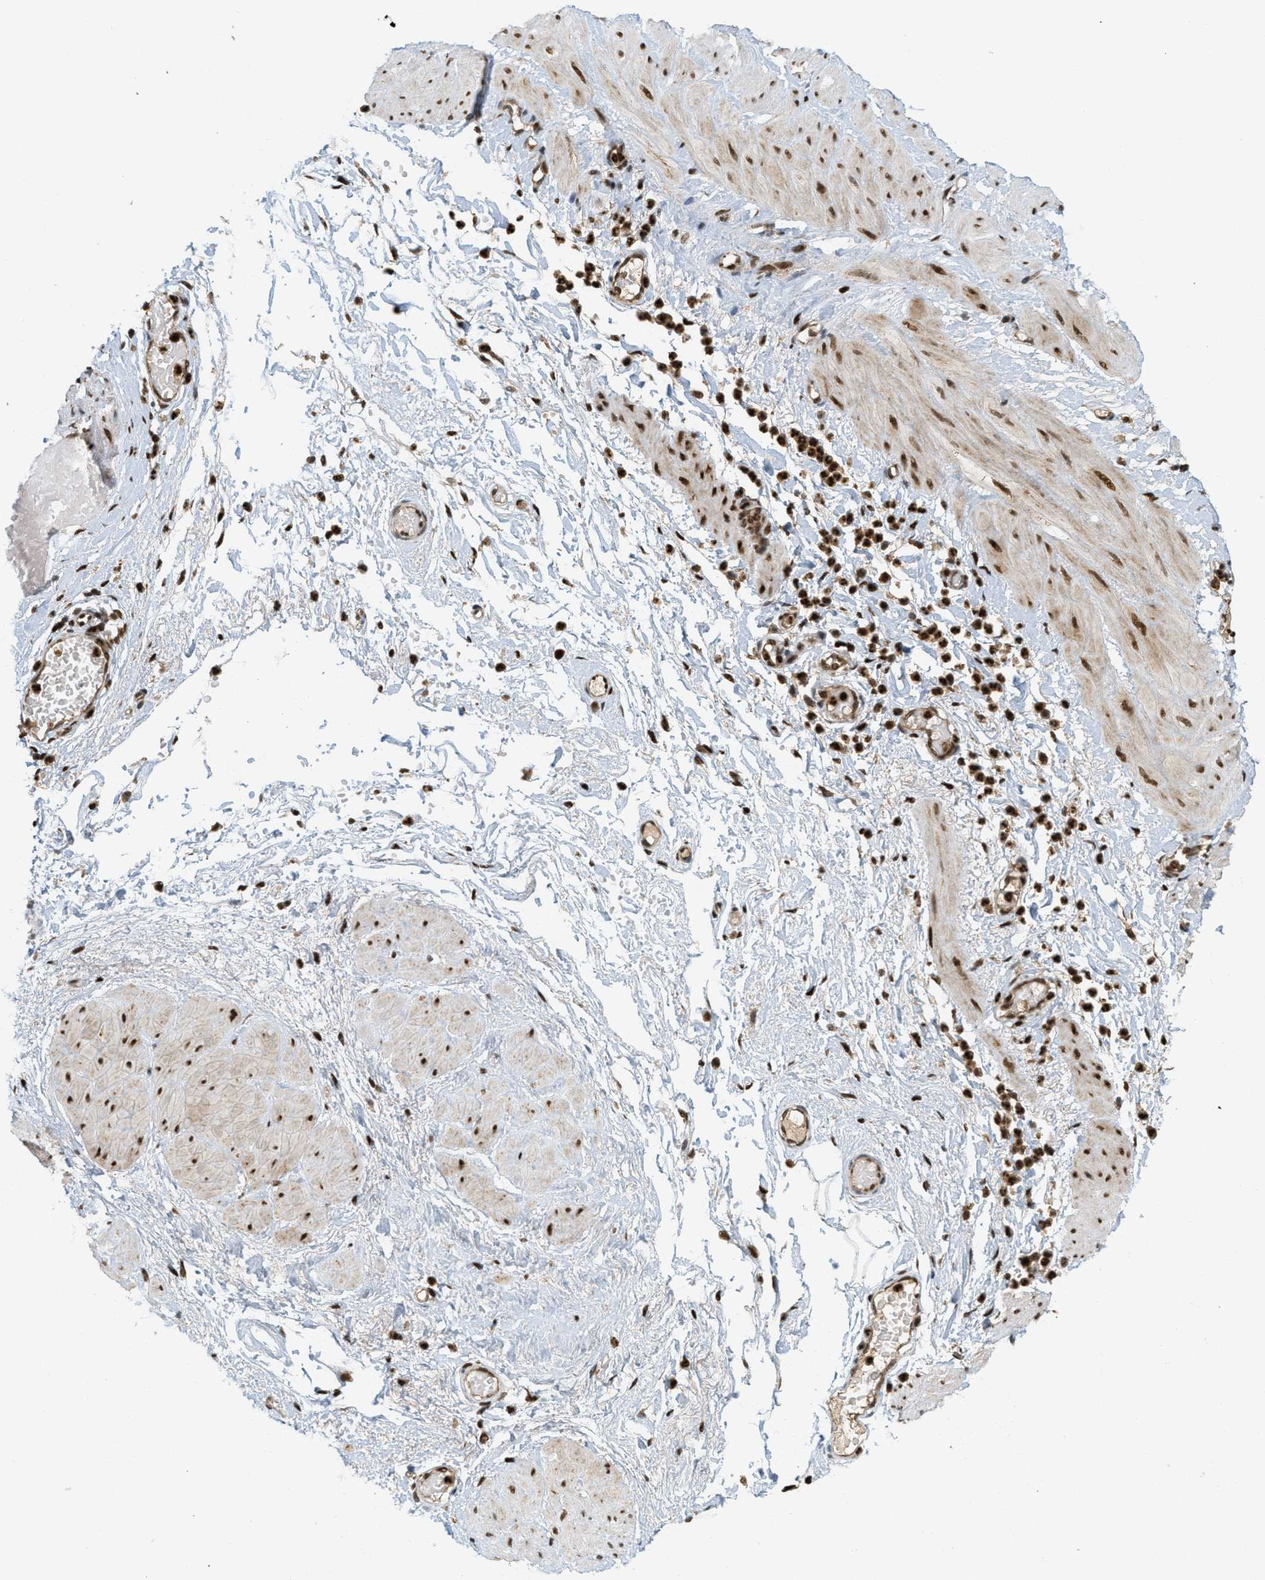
{"staining": {"intensity": "strong", "quantity": ">75%", "location": "cytoplasmic/membranous,nuclear"}, "tissue": "adipose tissue", "cell_type": "Adipocytes", "image_type": "normal", "snomed": [{"axis": "morphology", "description": "Normal tissue, NOS"}, {"axis": "topography", "description": "Soft tissue"}, {"axis": "topography", "description": "Vascular tissue"}], "caption": "A brown stain highlights strong cytoplasmic/membranous,nuclear staining of a protein in adipocytes of unremarkable human adipose tissue.", "gene": "TLK1", "patient": {"sex": "female", "age": 35}}